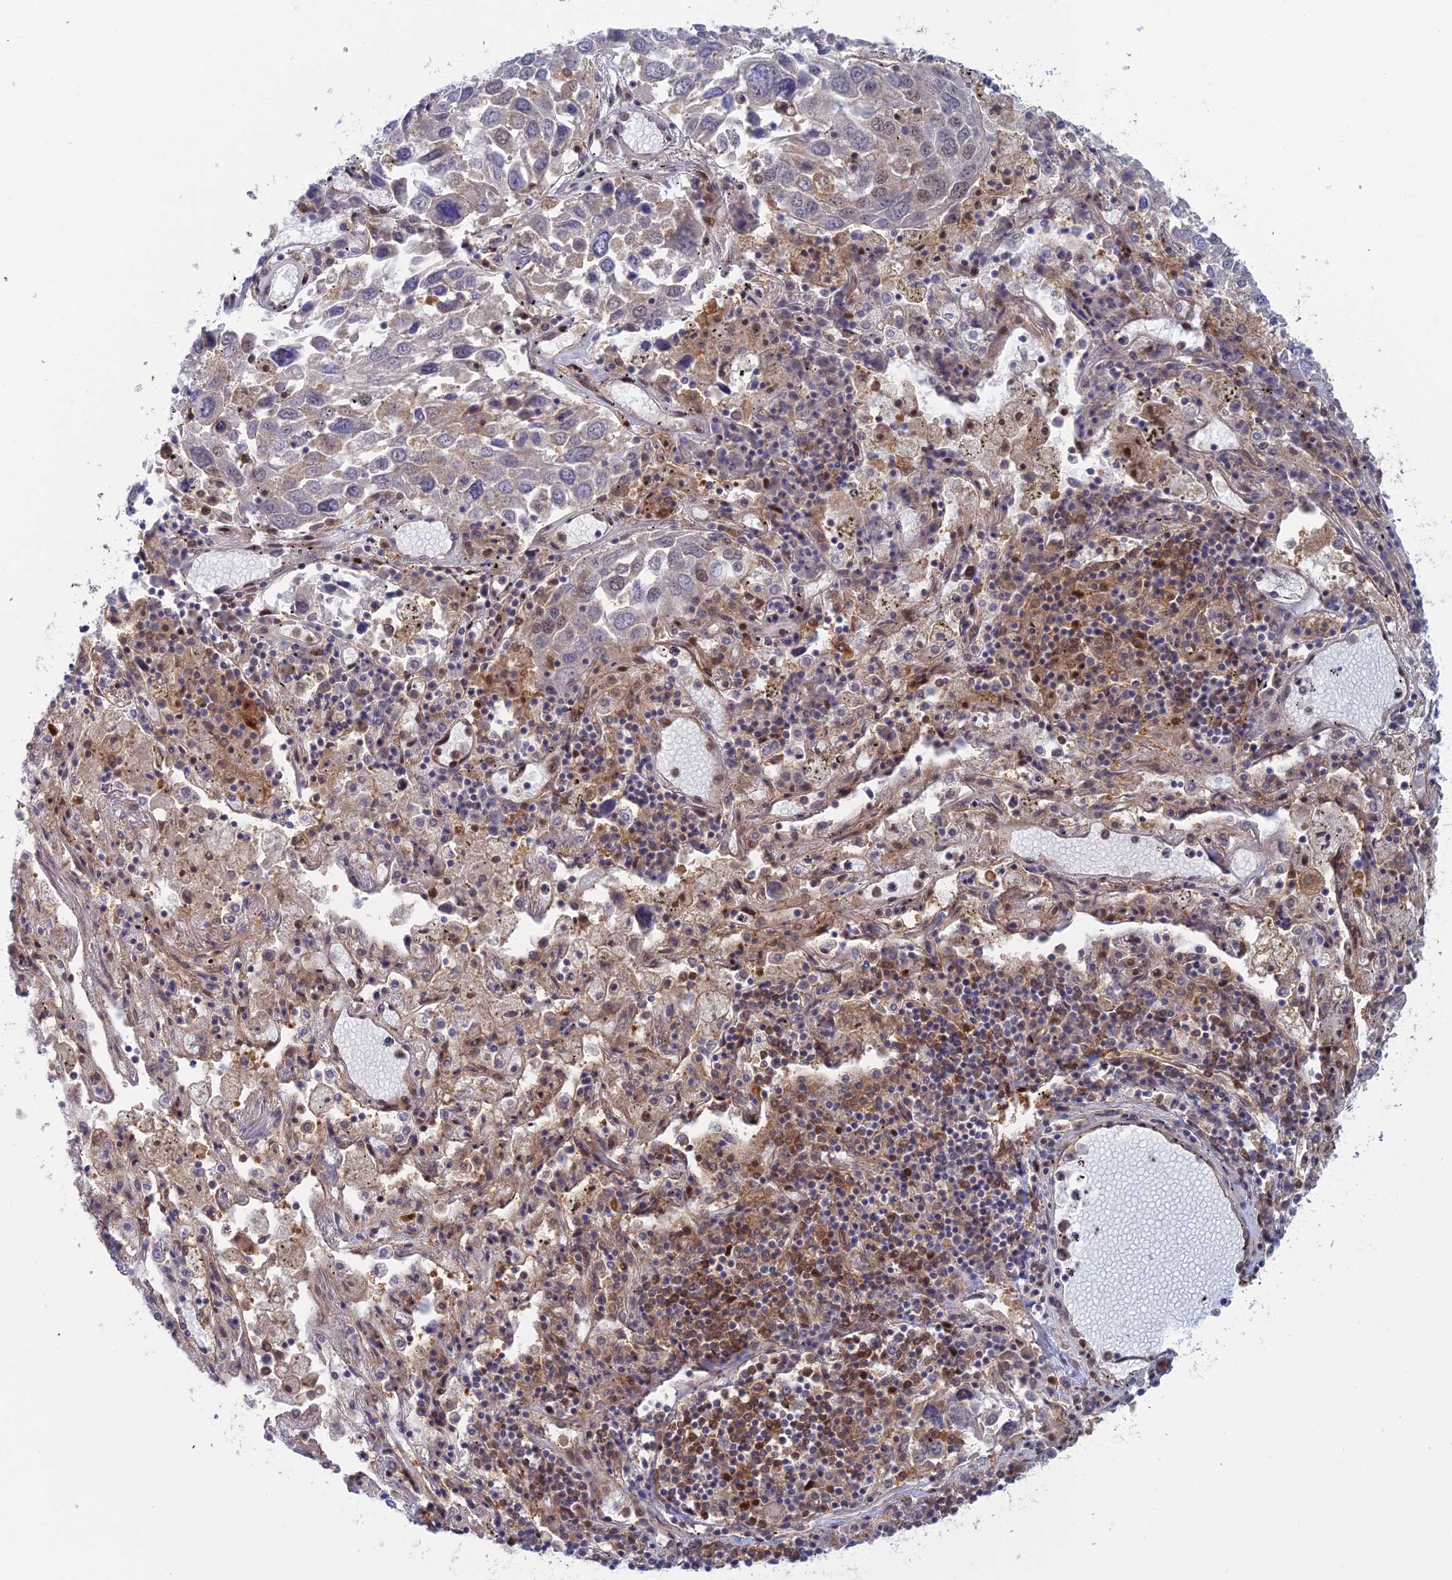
{"staining": {"intensity": "negative", "quantity": "none", "location": "none"}, "tissue": "lung cancer", "cell_type": "Tumor cells", "image_type": "cancer", "snomed": [{"axis": "morphology", "description": "Squamous cell carcinoma, NOS"}, {"axis": "topography", "description": "Lung"}], "caption": "IHC histopathology image of lung squamous cell carcinoma stained for a protein (brown), which displays no positivity in tumor cells.", "gene": "ABHD1", "patient": {"sex": "male", "age": 65}}